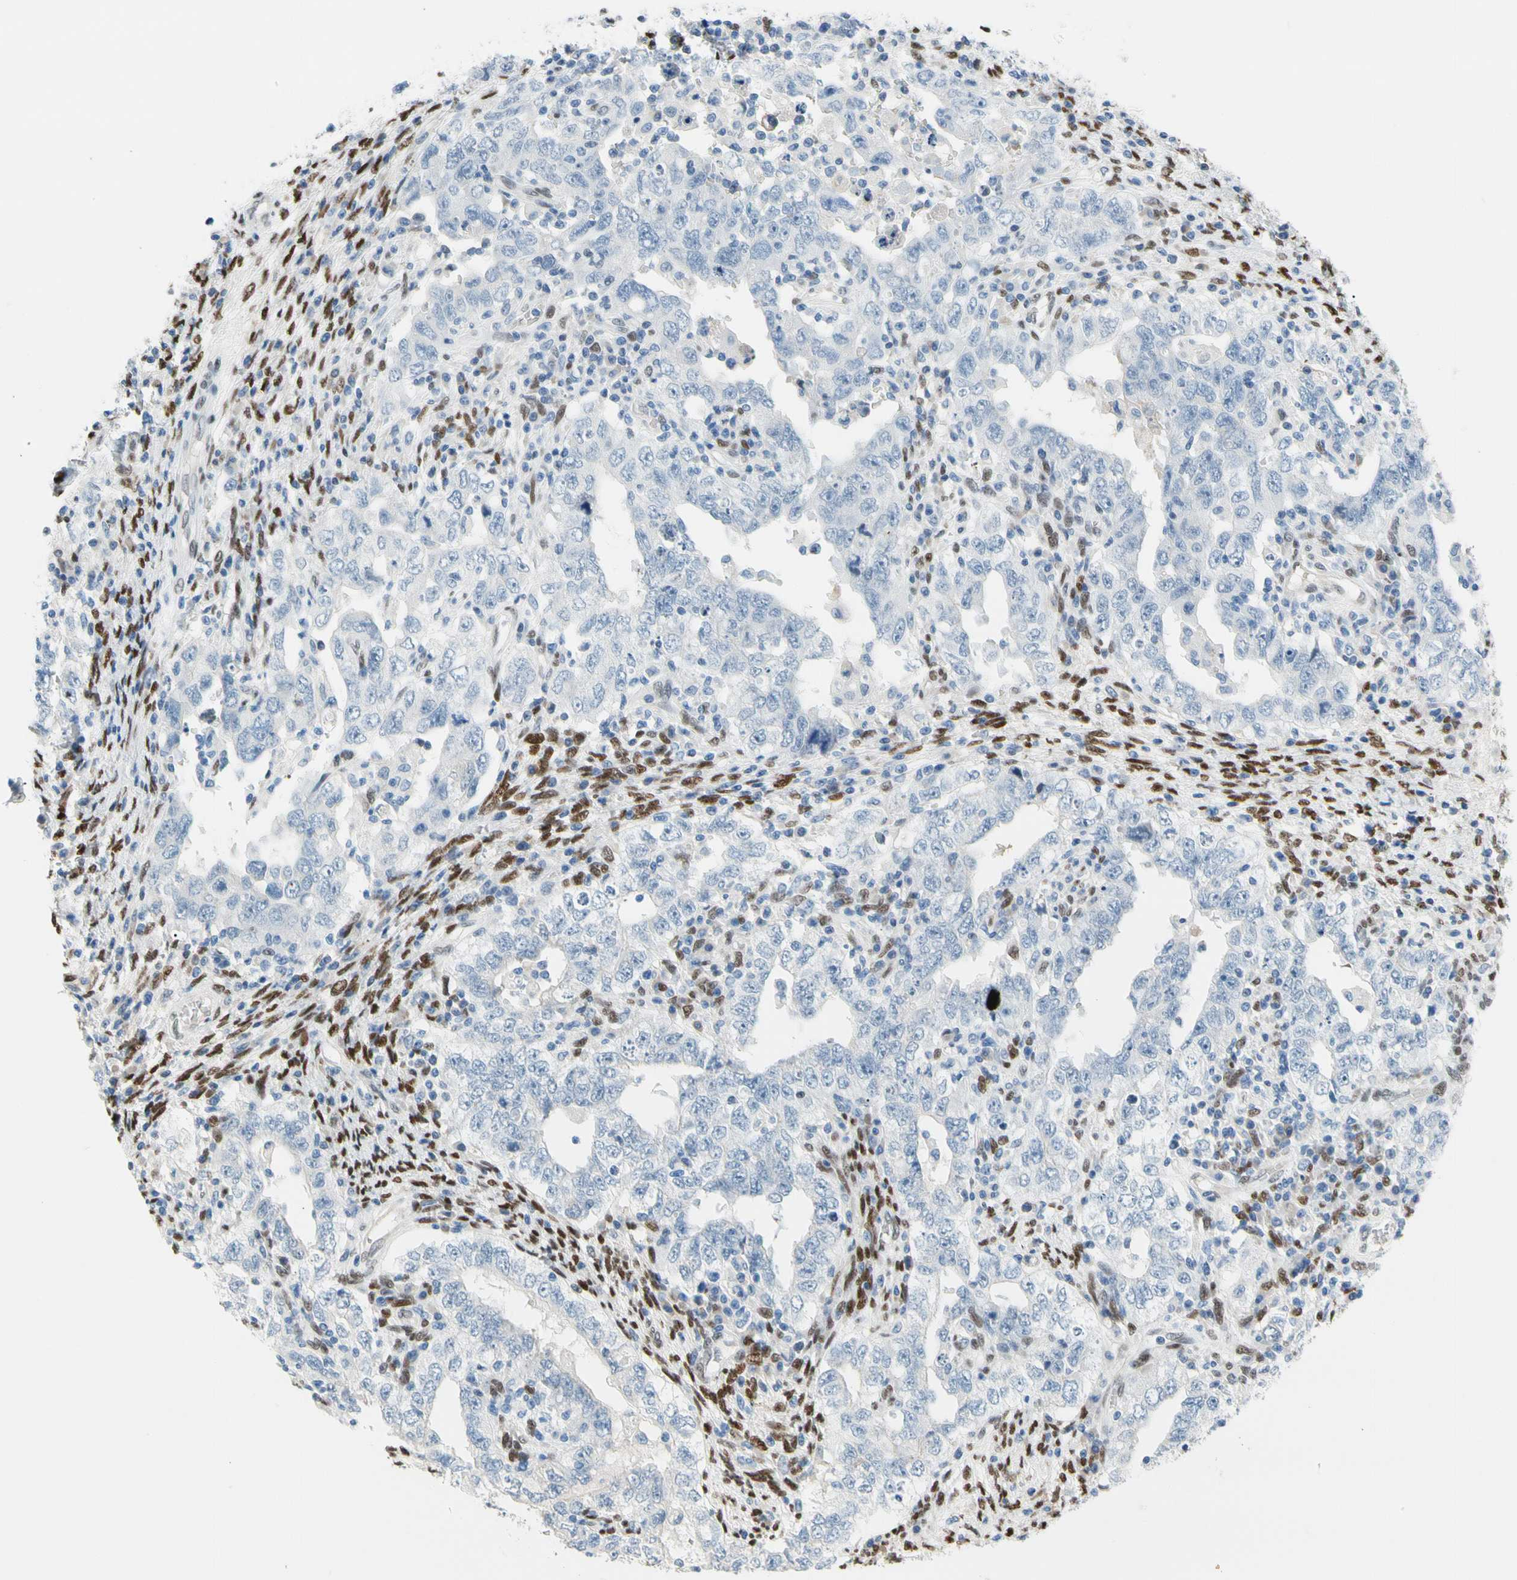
{"staining": {"intensity": "negative", "quantity": "none", "location": "none"}, "tissue": "testis cancer", "cell_type": "Tumor cells", "image_type": "cancer", "snomed": [{"axis": "morphology", "description": "Carcinoma, Embryonal, NOS"}, {"axis": "topography", "description": "Testis"}], "caption": "This is an immunohistochemistry photomicrograph of human testis embryonal carcinoma. There is no positivity in tumor cells.", "gene": "NFIA", "patient": {"sex": "male", "age": 26}}